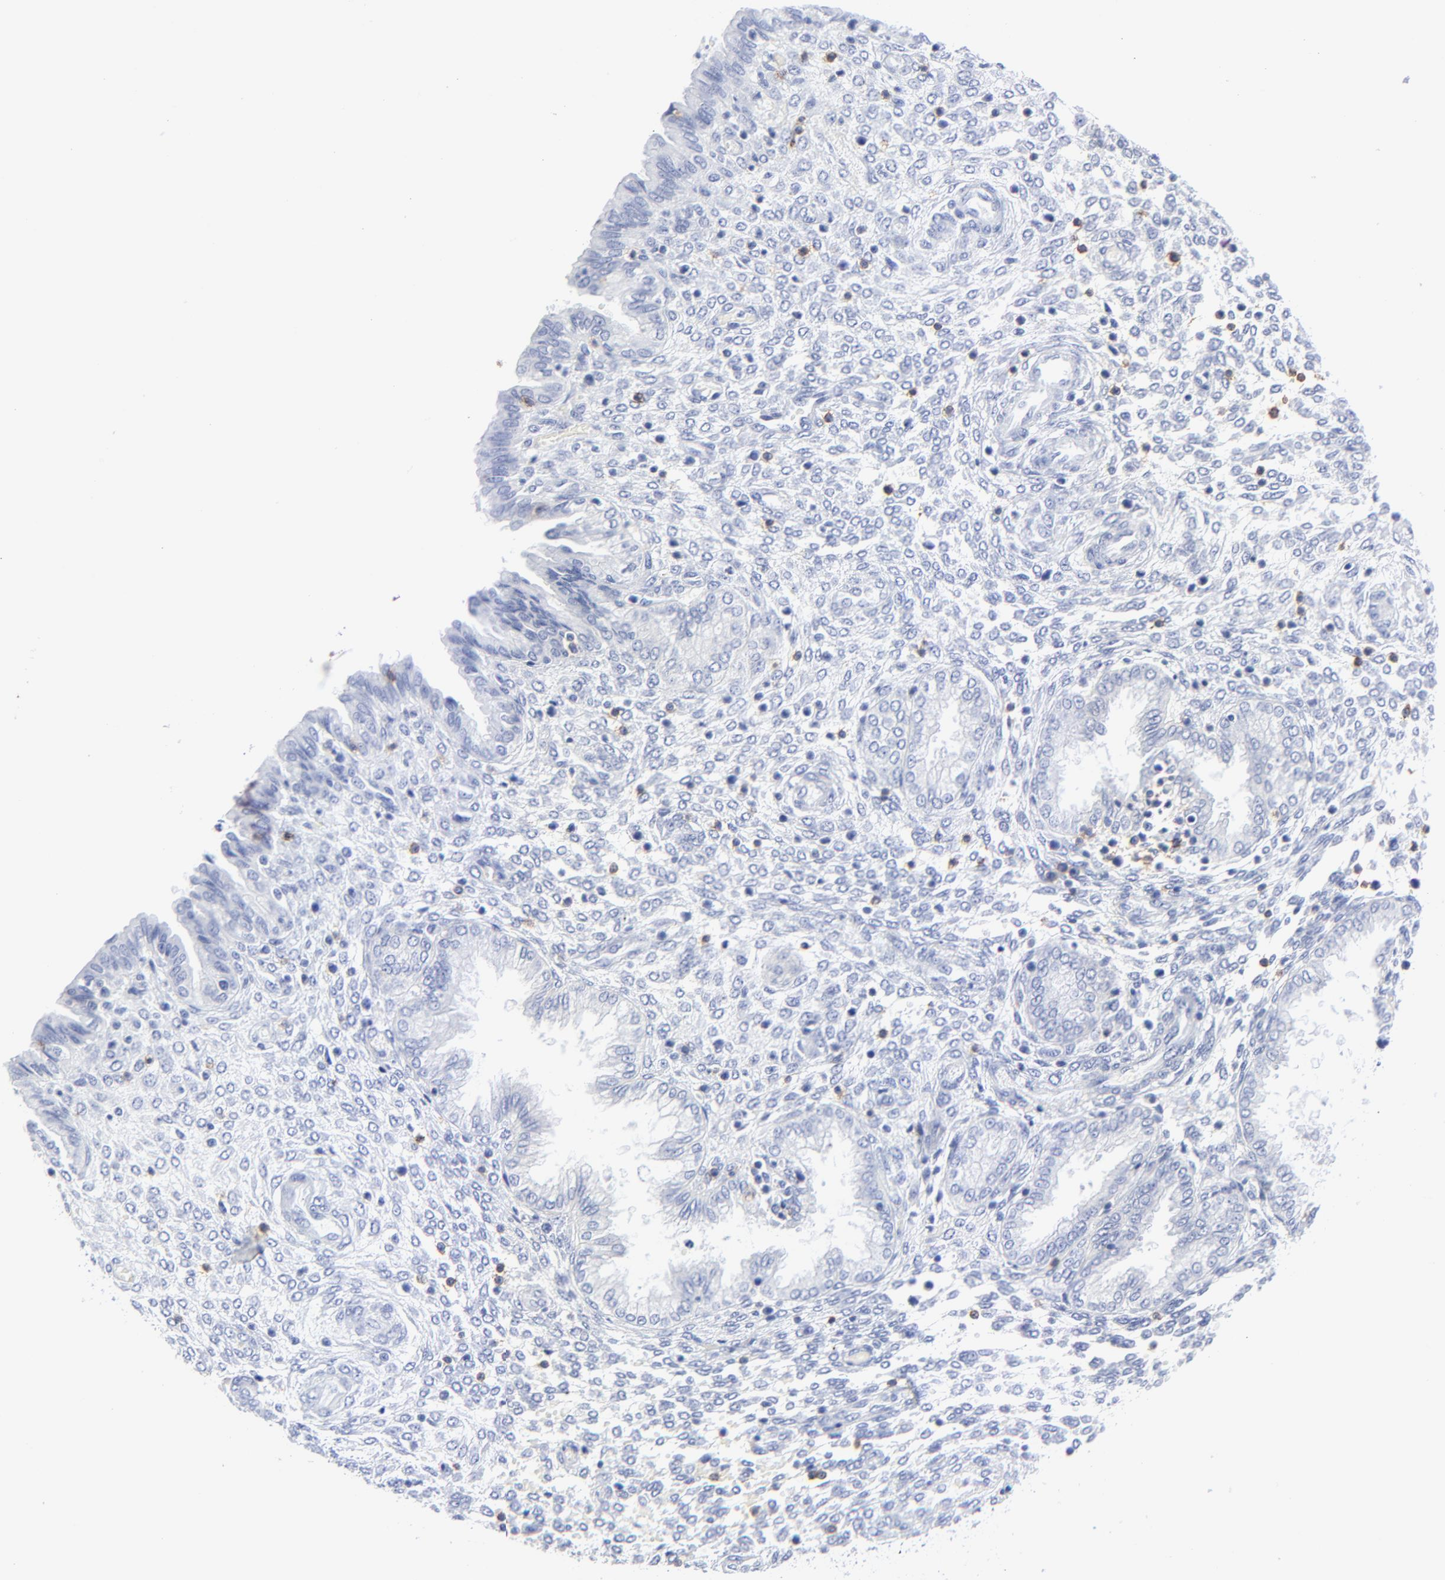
{"staining": {"intensity": "negative", "quantity": "none", "location": "none"}, "tissue": "endometrium", "cell_type": "Cells in endometrial stroma", "image_type": "normal", "snomed": [{"axis": "morphology", "description": "Normal tissue, NOS"}, {"axis": "topography", "description": "Endometrium"}], "caption": "An image of human endometrium is negative for staining in cells in endometrial stroma. The staining was performed using DAB to visualize the protein expression in brown, while the nuclei were stained in blue with hematoxylin (Magnification: 20x).", "gene": "LCK", "patient": {"sex": "female", "age": 33}}